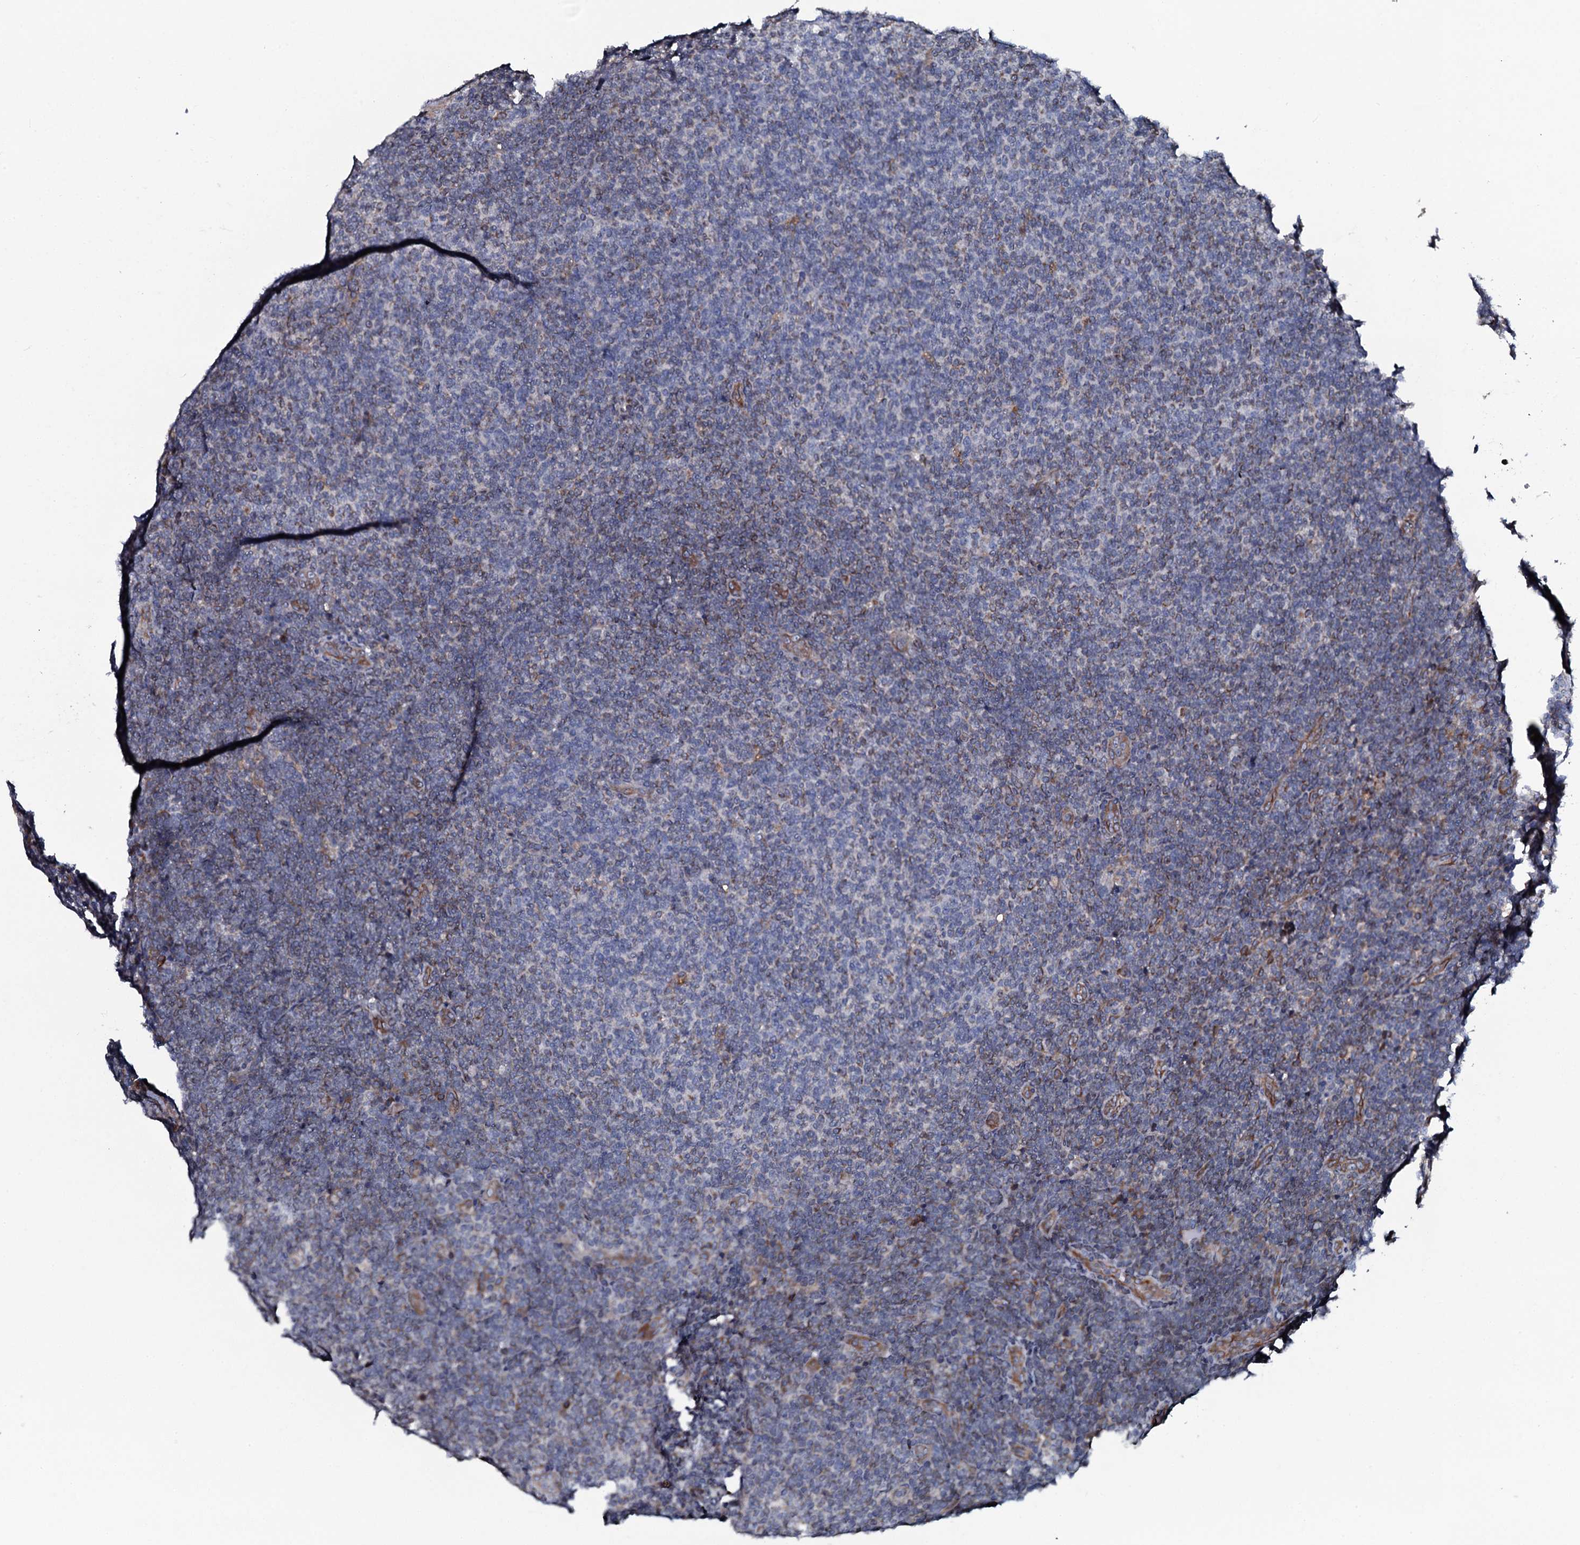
{"staining": {"intensity": "weak", "quantity": "<25%", "location": "cytoplasmic/membranous"}, "tissue": "lymphoma", "cell_type": "Tumor cells", "image_type": "cancer", "snomed": [{"axis": "morphology", "description": "Malignant lymphoma, non-Hodgkin's type, Low grade"}, {"axis": "topography", "description": "Lymph node"}], "caption": "Immunohistochemical staining of human lymphoma reveals no significant staining in tumor cells.", "gene": "TMEM151A", "patient": {"sex": "male", "age": 66}}